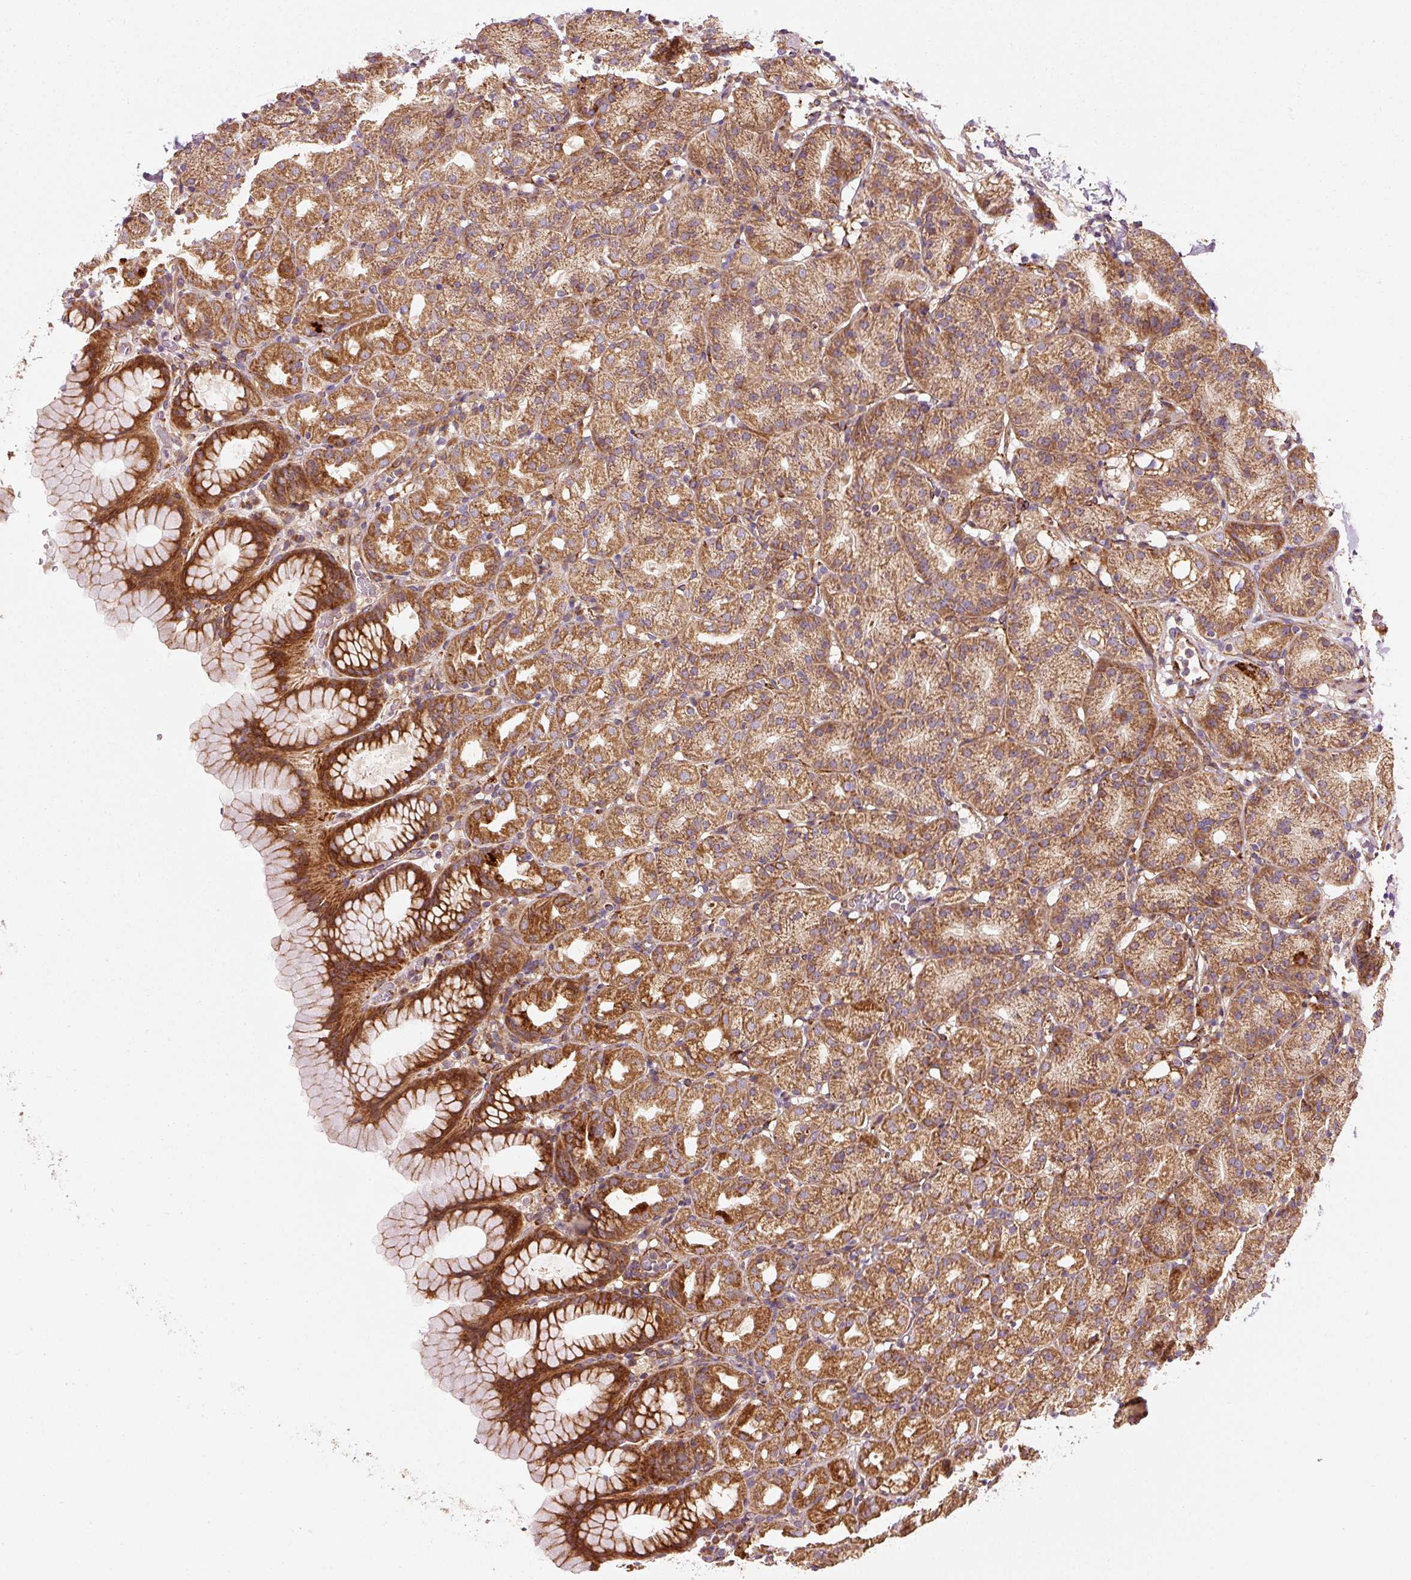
{"staining": {"intensity": "strong", "quantity": ">75%", "location": "cytoplasmic/membranous"}, "tissue": "stomach", "cell_type": "Glandular cells", "image_type": "normal", "snomed": [{"axis": "morphology", "description": "Normal tissue, NOS"}, {"axis": "topography", "description": "Stomach, upper"}], "caption": "An image of human stomach stained for a protein displays strong cytoplasmic/membranous brown staining in glandular cells. The staining is performed using DAB brown chromogen to label protein expression. The nuclei are counter-stained blue using hematoxylin.", "gene": "ISCU", "patient": {"sex": "female", "age": 81}}